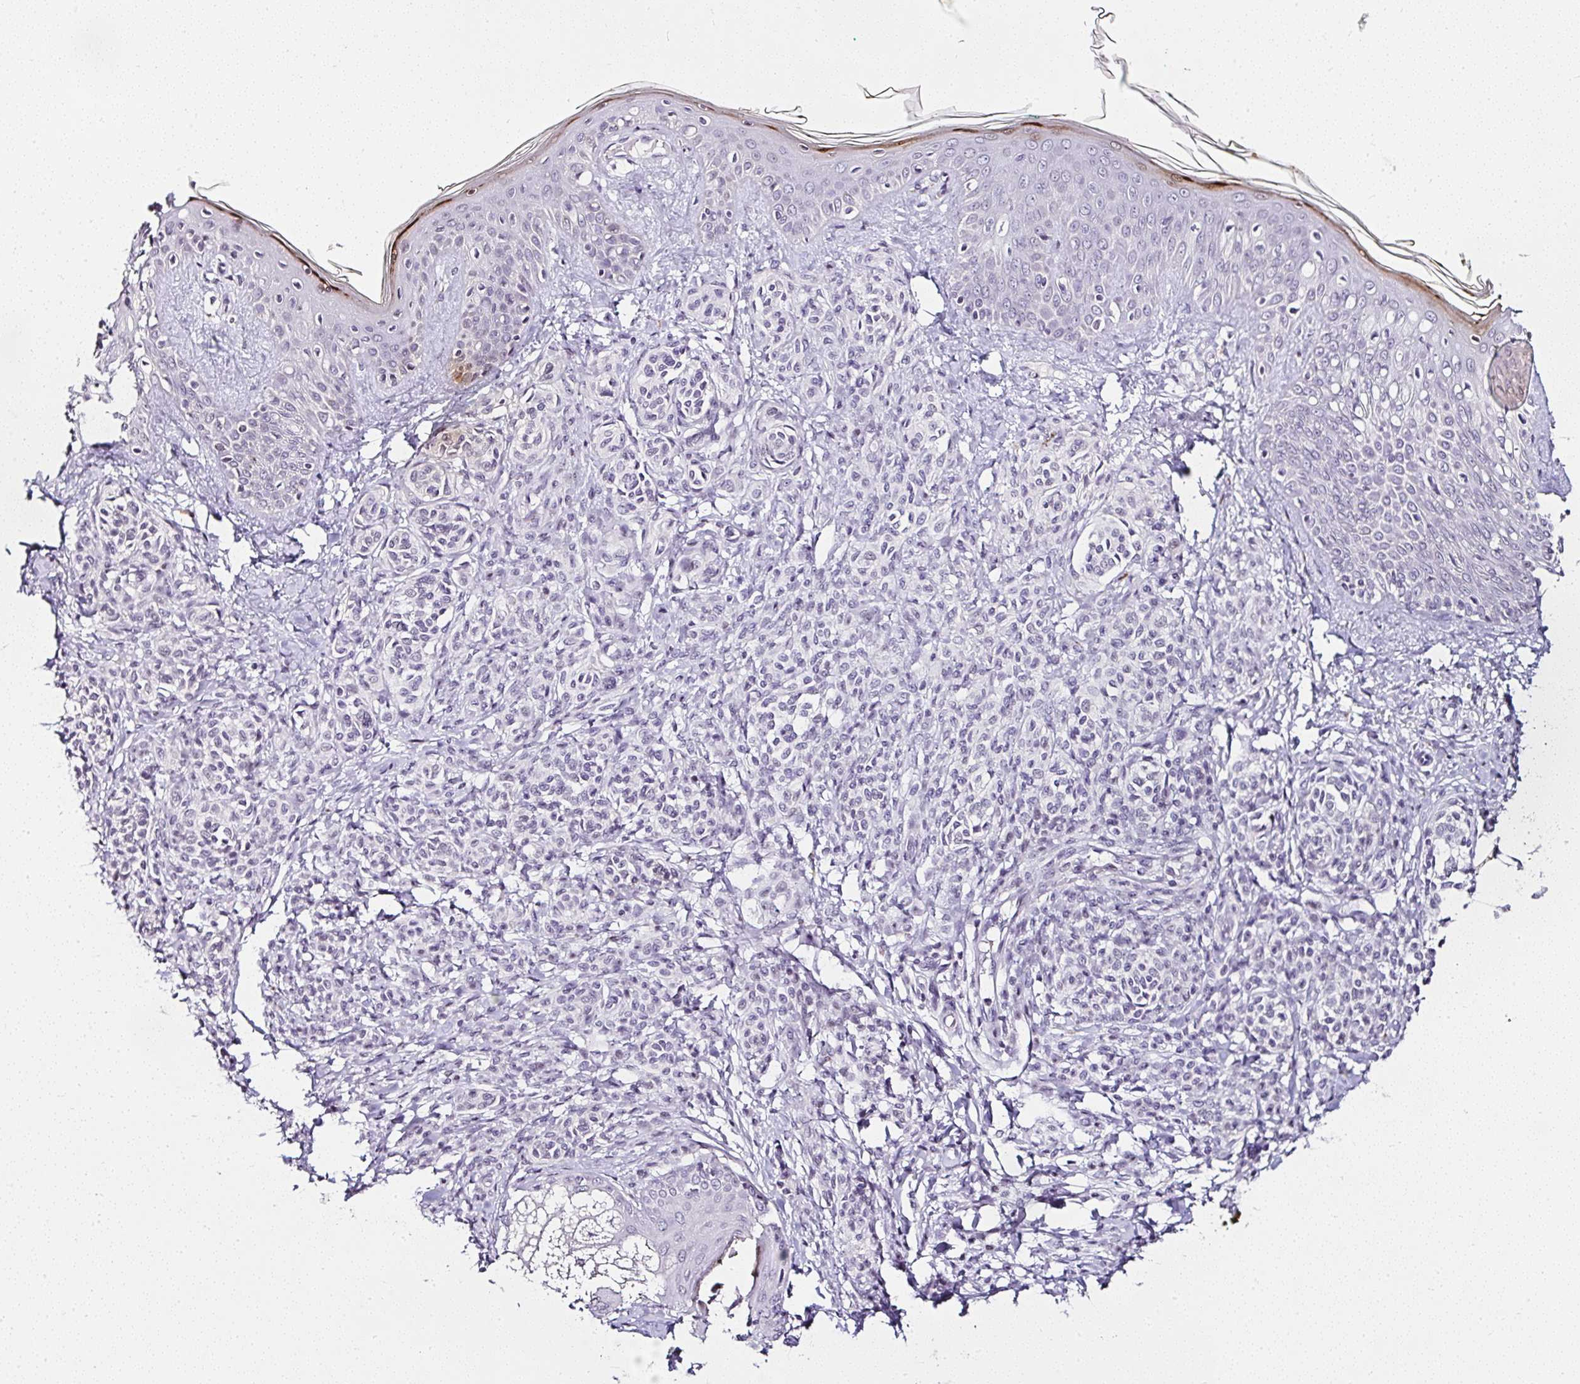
{"staining": {"intensity": "negative", "quantity": "none", "location": "none"}, "tissue": "skin", "cell_type": "Fibroblasts", "image_type": "normal", "snomed": [{"axis": "morphology", "description": "Normal tissue, NOS"}, {"axis": "topography", "description": "Skin"}], "caption": "Photomicrograph shows no protein expression in fibroblasts of unremarkable skin. Brightfield microscopy of immunohistochemistry (IHC) stained with DAB (brown) and hematoxylin (blue), captured at high magnification.", "gene": "SERPINB3", "patient": {"sex": "male", "age": 16}}